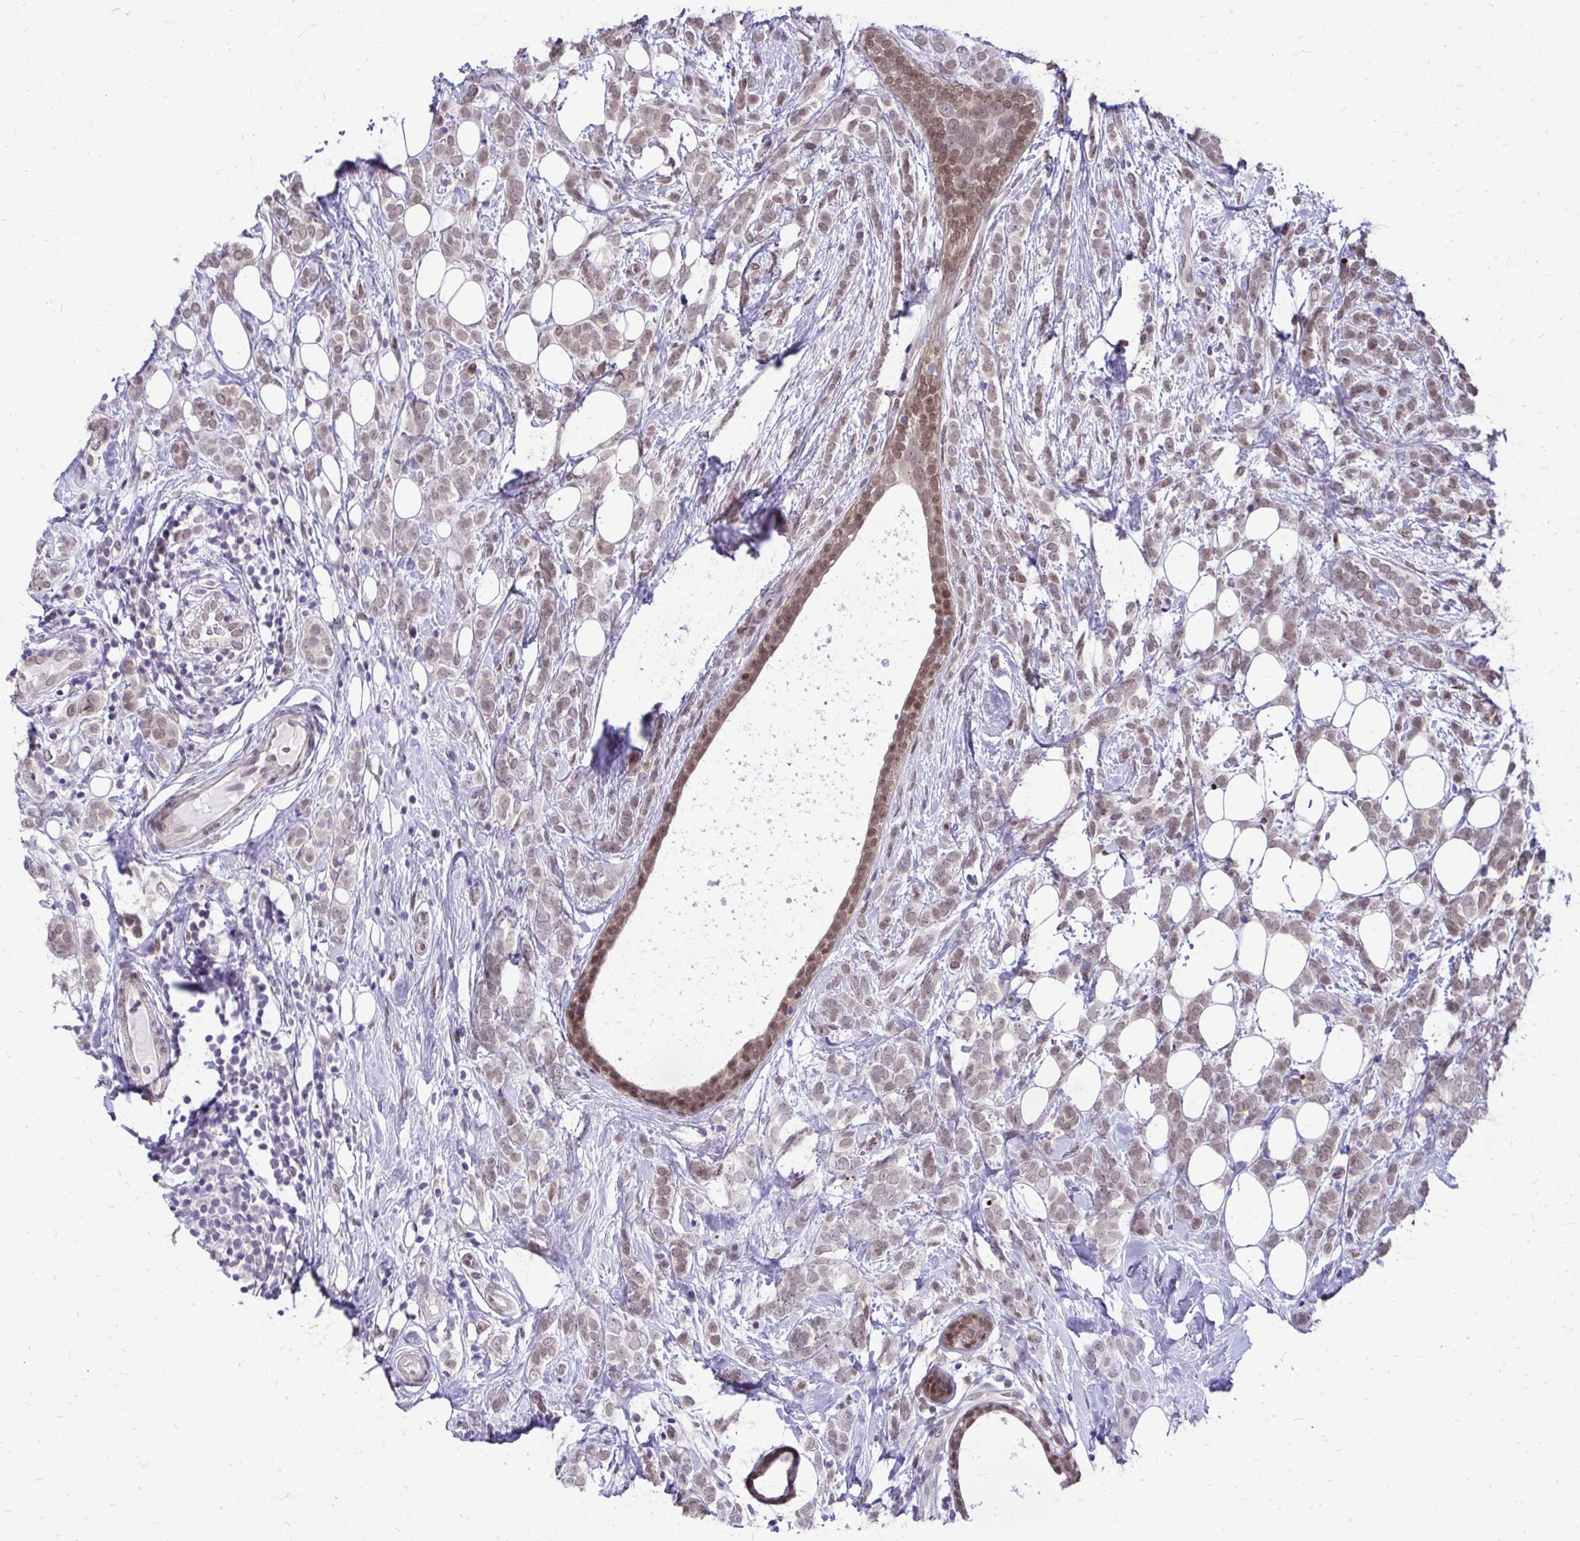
{"staining": {"intensity": "weak", "quantity": ">75%", "location": "nuclear"}, "tissue": "breast cancer", "cell_type": "Tumor cells", "image_type": "cancer", "snomed": [{"axis": "morphology", "description": "Lobular carcinoma"}, {"axis": "topography", "description": "Breast"}], "caption": "Brown immunohistochemical staining in human breast cancer displays weak nuclear positivity in approximately >75% of tumor cells.", "gene": "BANF1", "patient": {"sex": "female", "age": 49}}